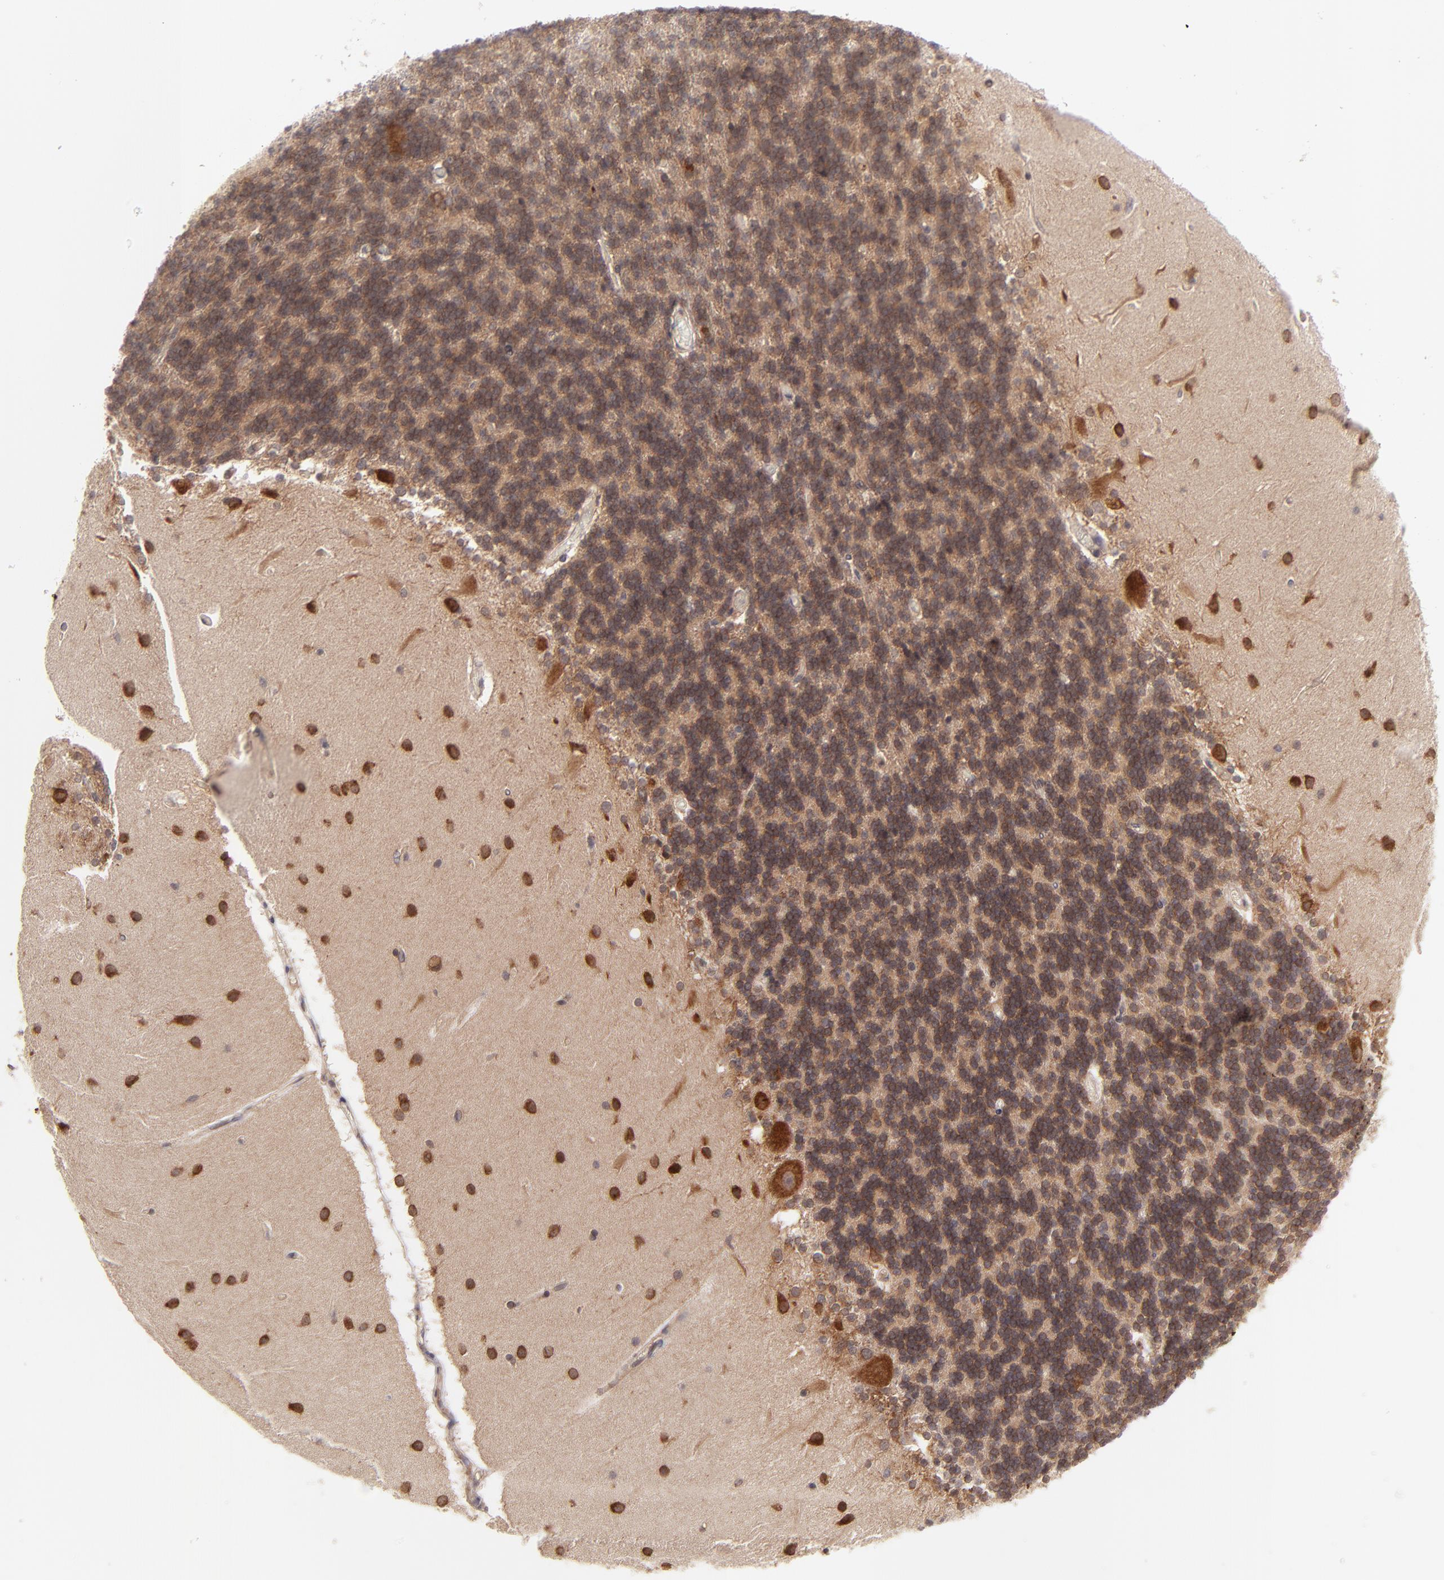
{"staining": {"intensity": "moderate", "quantity": ">75%", "location": "cytoplasmic/membranous"}, "tissue": "cerebellum", "cell_type": "Cells in granular layer", "image_type": "normal", "snomed": [{"axis": "morphology", "description": "Normal tissue, NOS"}, {"axis": "topography", "description": "Cerebellum"}], "caption": "Cells in granular layer display medium levels of moderate cytoplasmic/membranous staining in approximately >75% of cells in benign cerebellum.", "gene": "TNRC6B", "patient": {"sex": "female", "age": 54}}